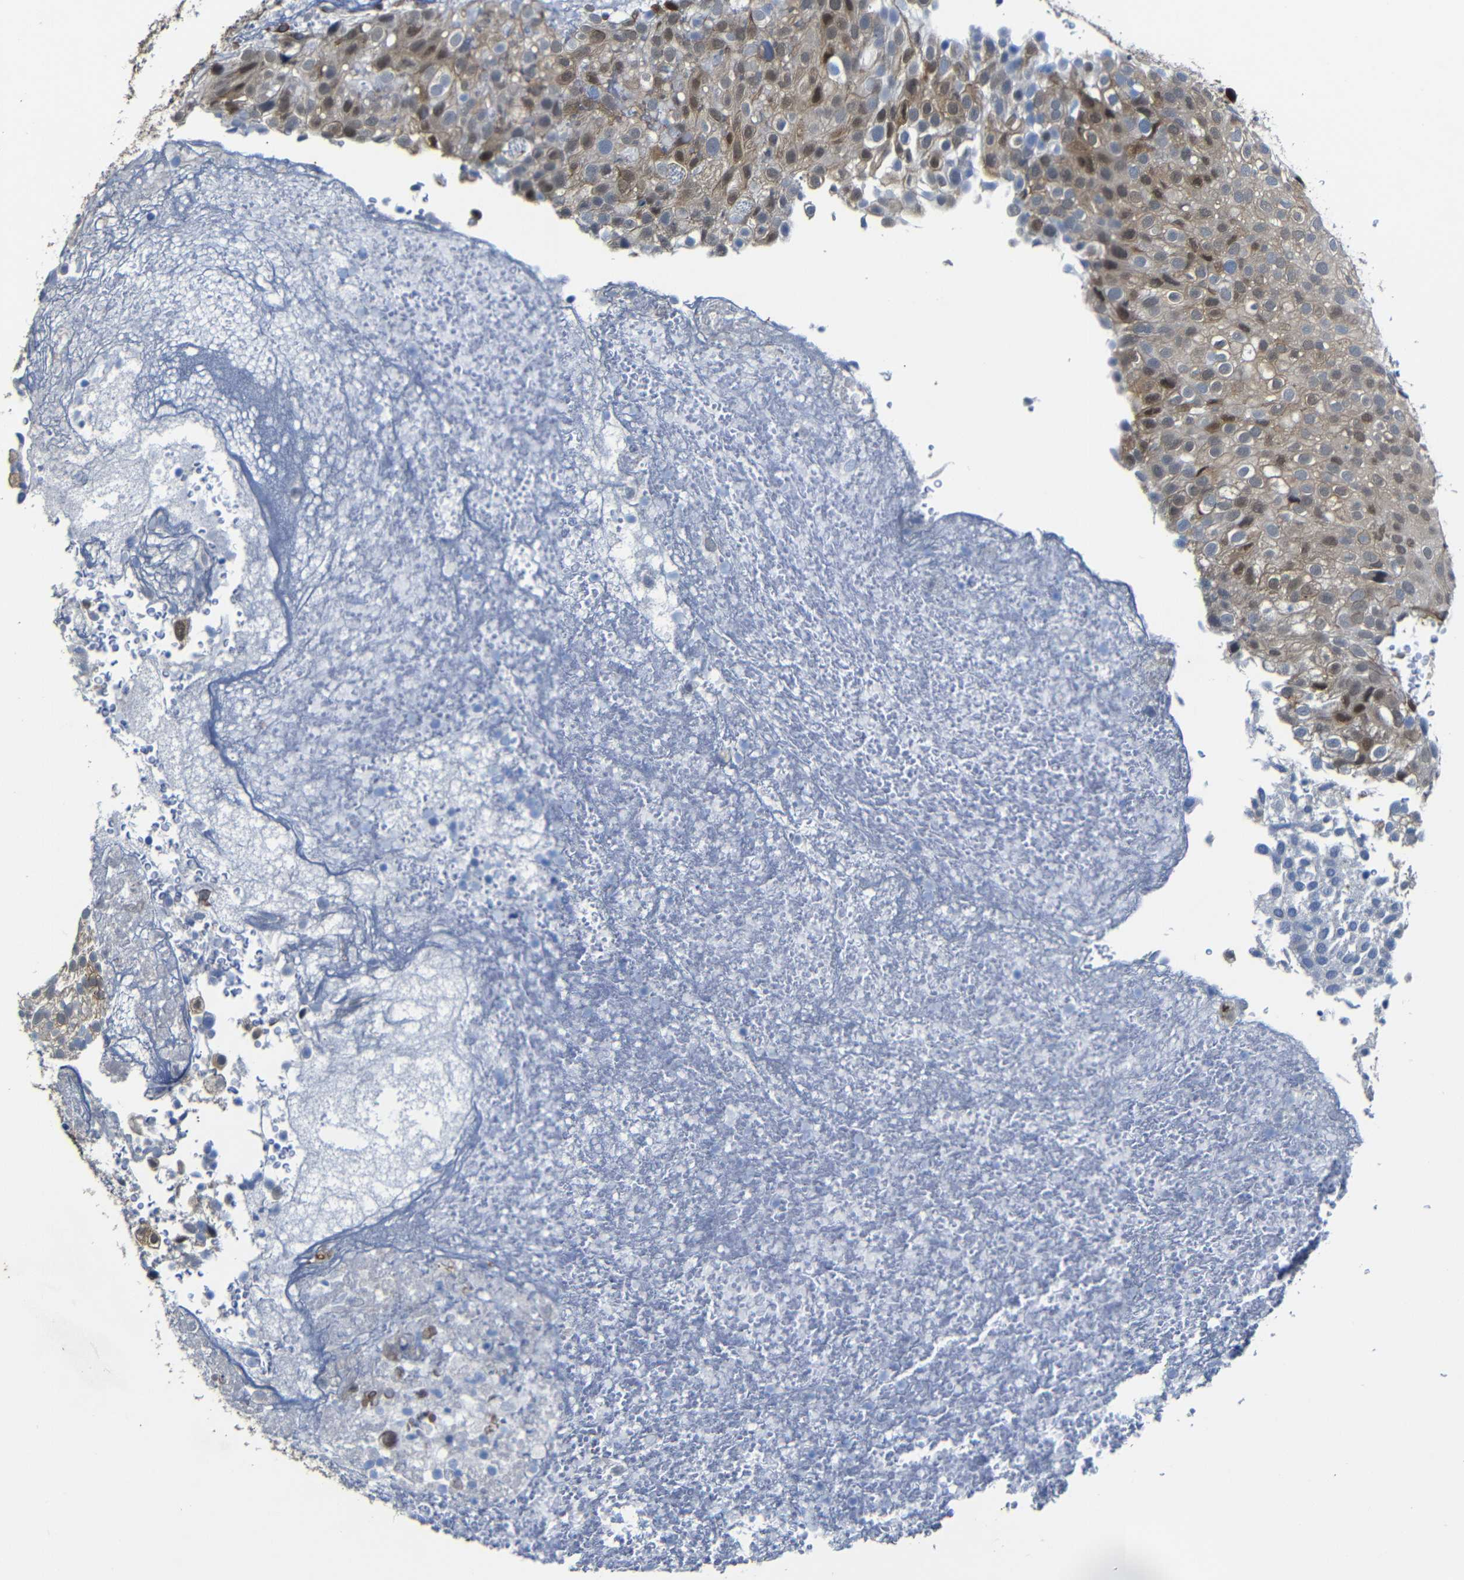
{"staining": {"intensity": "moderate", "quantity": "25%-75%", "location": "nuclear"}, "tissue": "urothelial cancer", "cell_type": "Tumor cells", "image_type": "cancer", "snomed": [{"axis": "morphology", "description": "Urothelial carcinoma, Low grade"}, {"axis": "topography", "description": "Urinary bladder"}], "caption": "DAB (3,3'-diaminobenzidine) immunohistochemical staining of urothelial cancer exhibits moderate nuclear protein positivity in approximately 25%-75% of tumor cells.", "gene": "YAP1", "patient": {"sex": "male", "age": 78}}